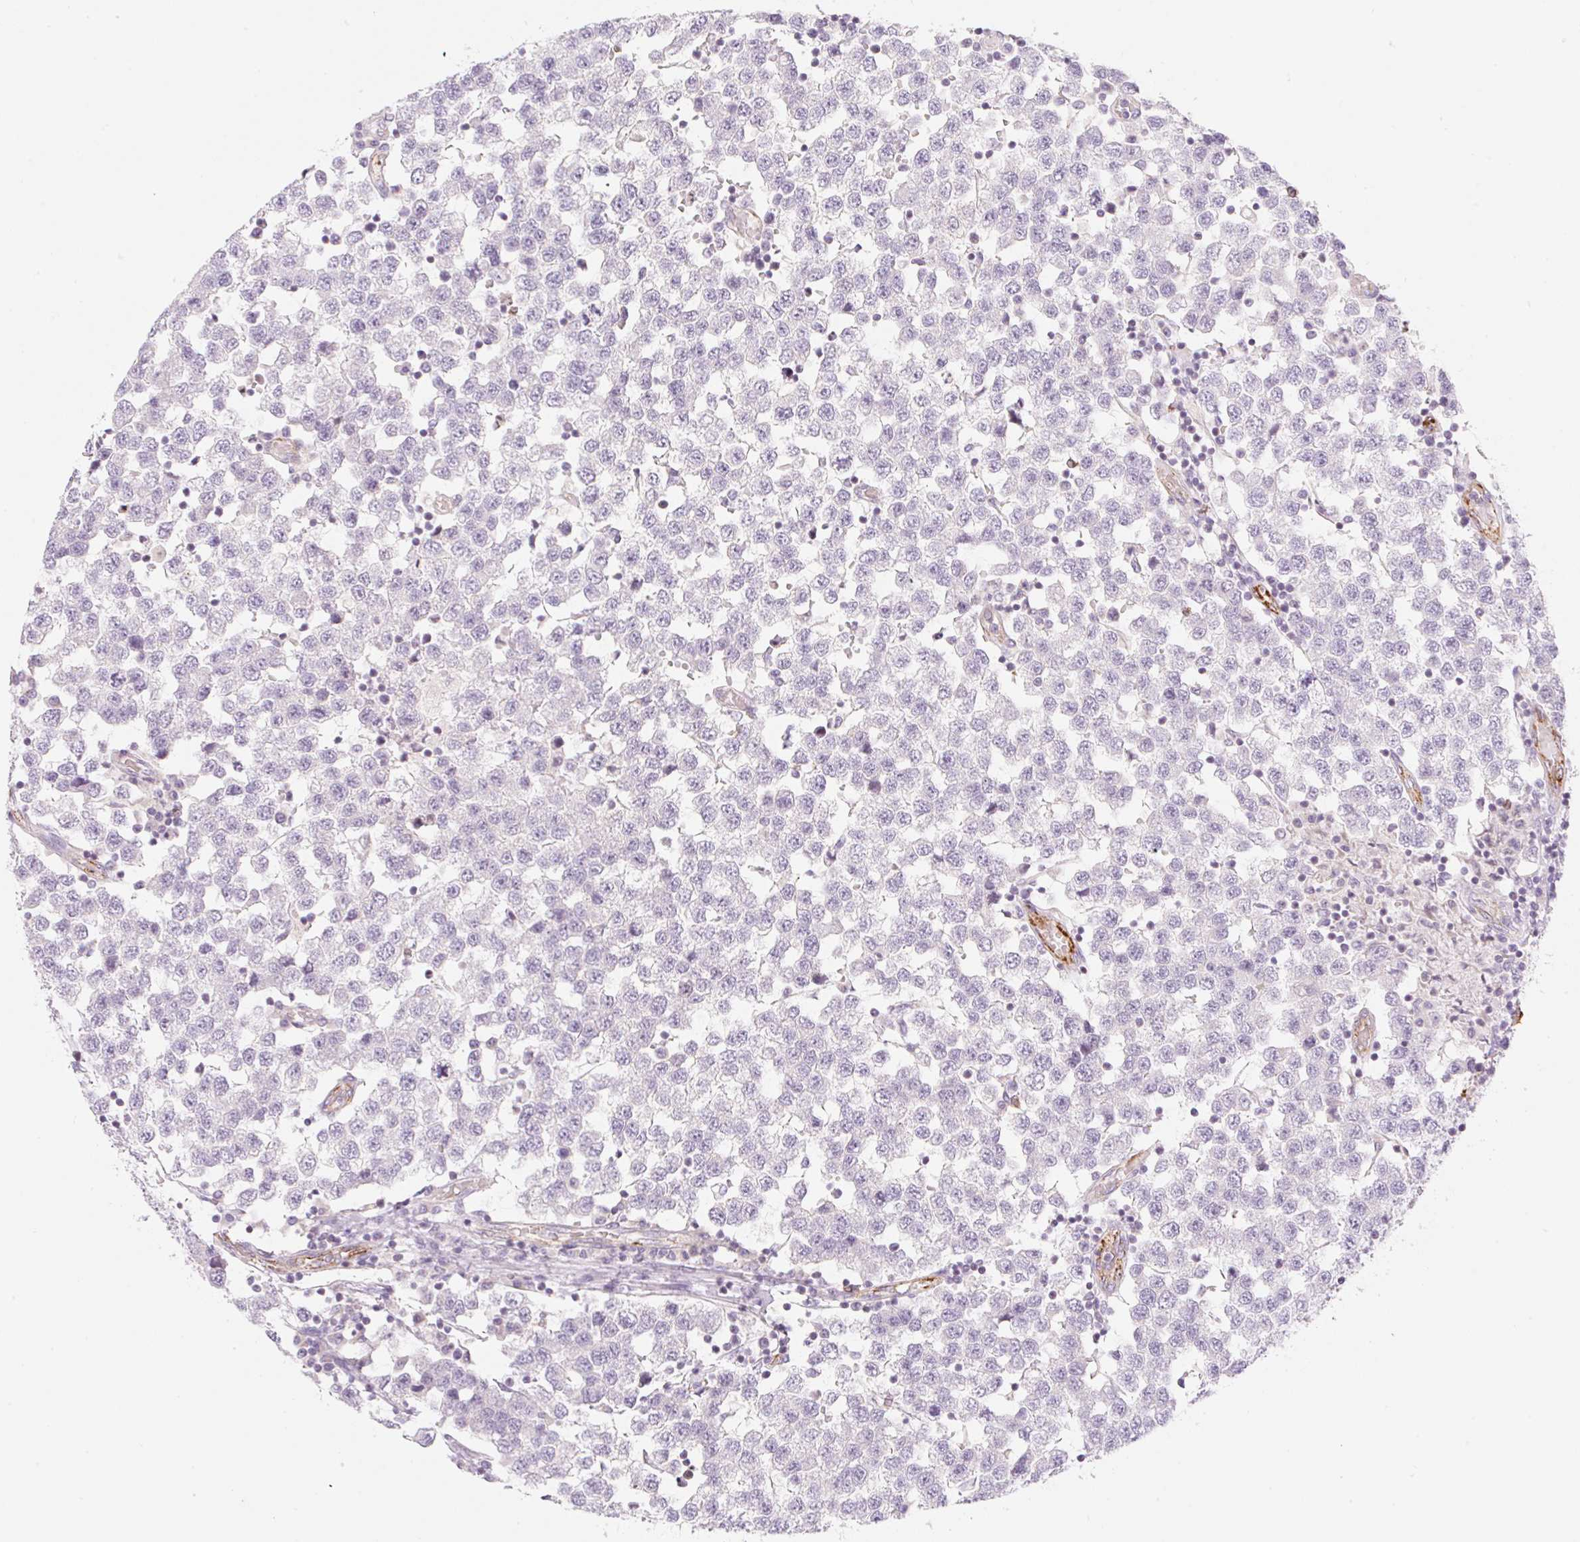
{"staining": {"intensity": "negative", "quantity": "none", "location": "none"}, "tissue": "testis cancer", "cell_type": "Tumor cells", "image_type": "cancer", "snomed": [{"axis": "morphology", "description": "Seminoma, NOS"}, {"axis": "topography", "description": "Testis"}], "caption": "A photomicrograph of human testis cancer (seminoma) is negative for staining in tumor cells.", "gene": "CASKIN1", "patient": {"sex": "male", "age": 34}}